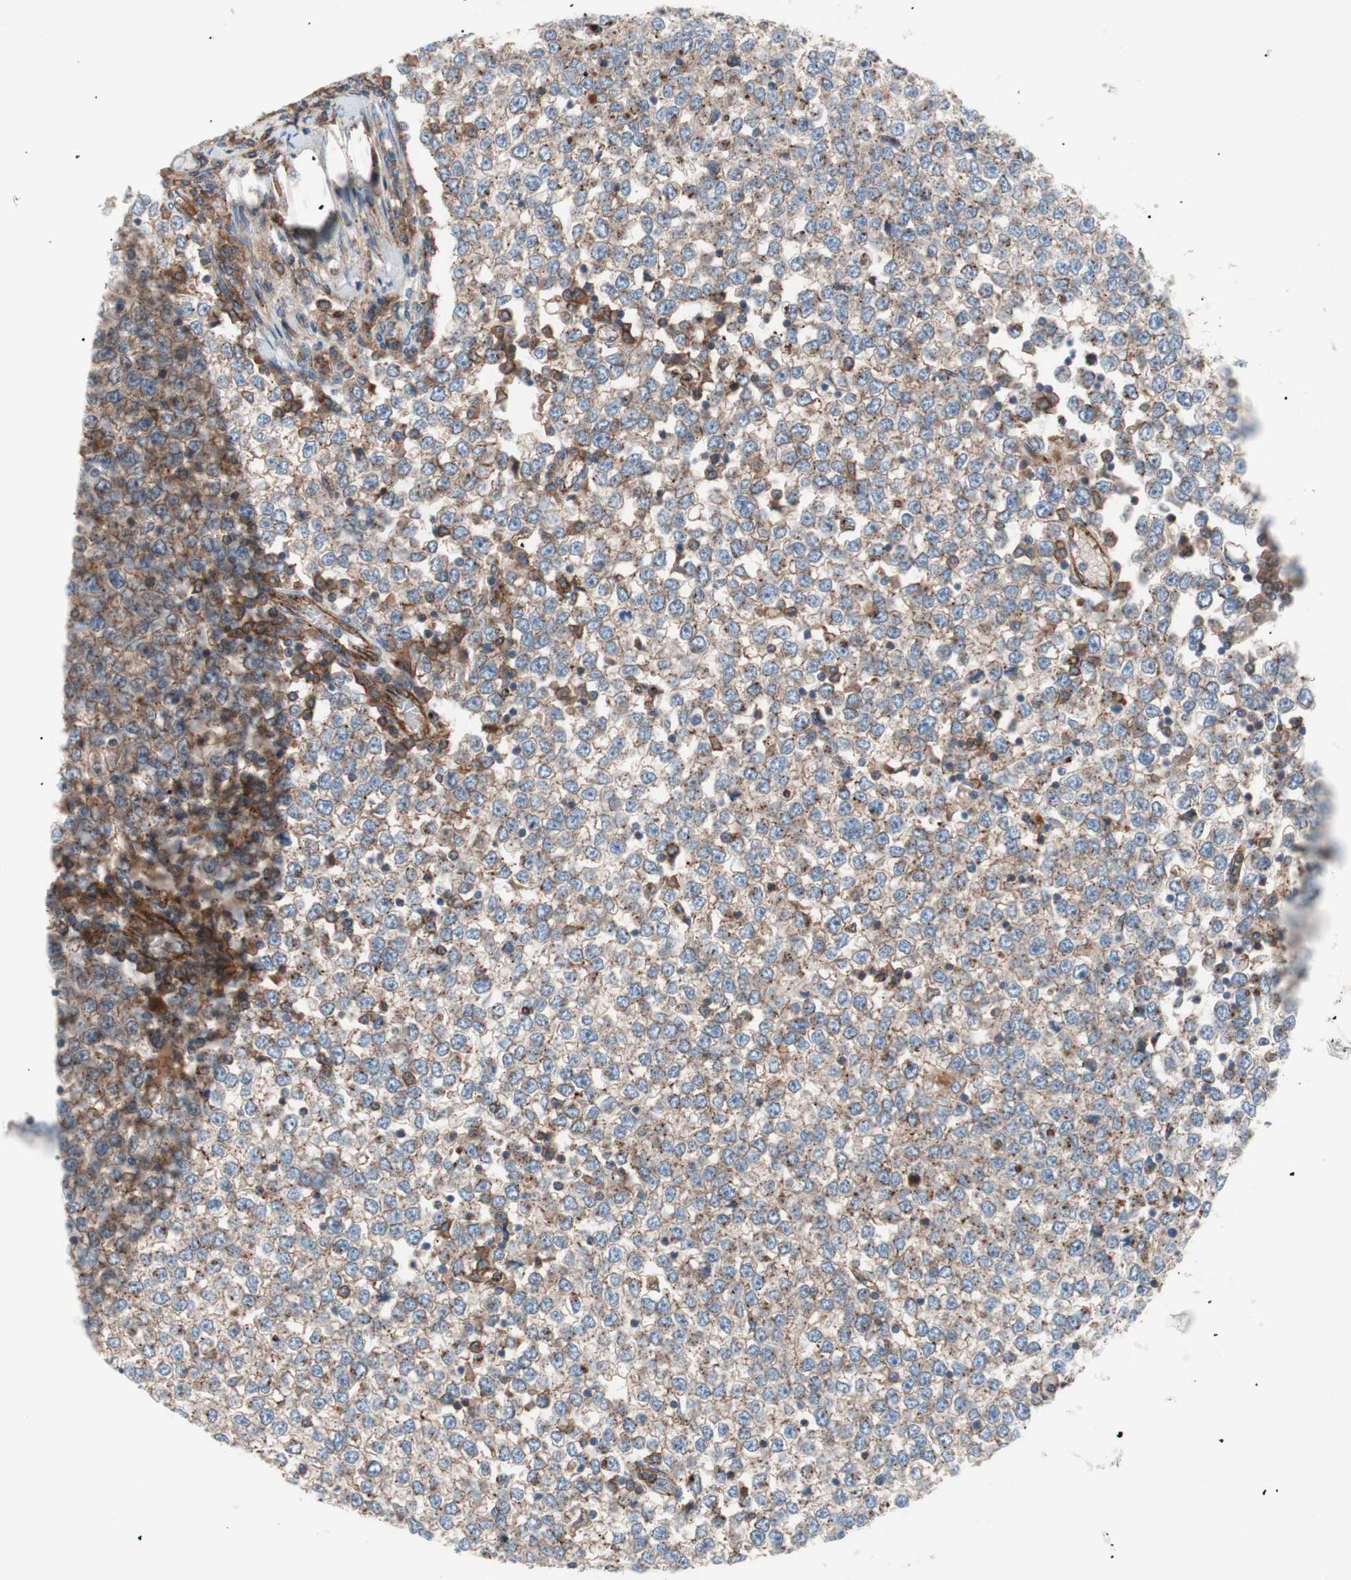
{"staining": {"intensity": "weak", "quantity": ">75%", "location": "cytoplasmic/membranous"}, "tissue": "testis cancer", "cell_type": "Tumor cells", "image_type": "cancer", "snomed": [{"axis": "morphology", "description": "Seminoma, NOS"}, {"axis": "topography", "description": "Testis"}], "caption": "Testis seminoma stained with immunohistochemistry (IHC) exhibits weak cytoplasmic/membranous staining in approximately >75% of tumor cells.", "gene": "FLOT2", "patient": {"sex": "male", "age": 65}}